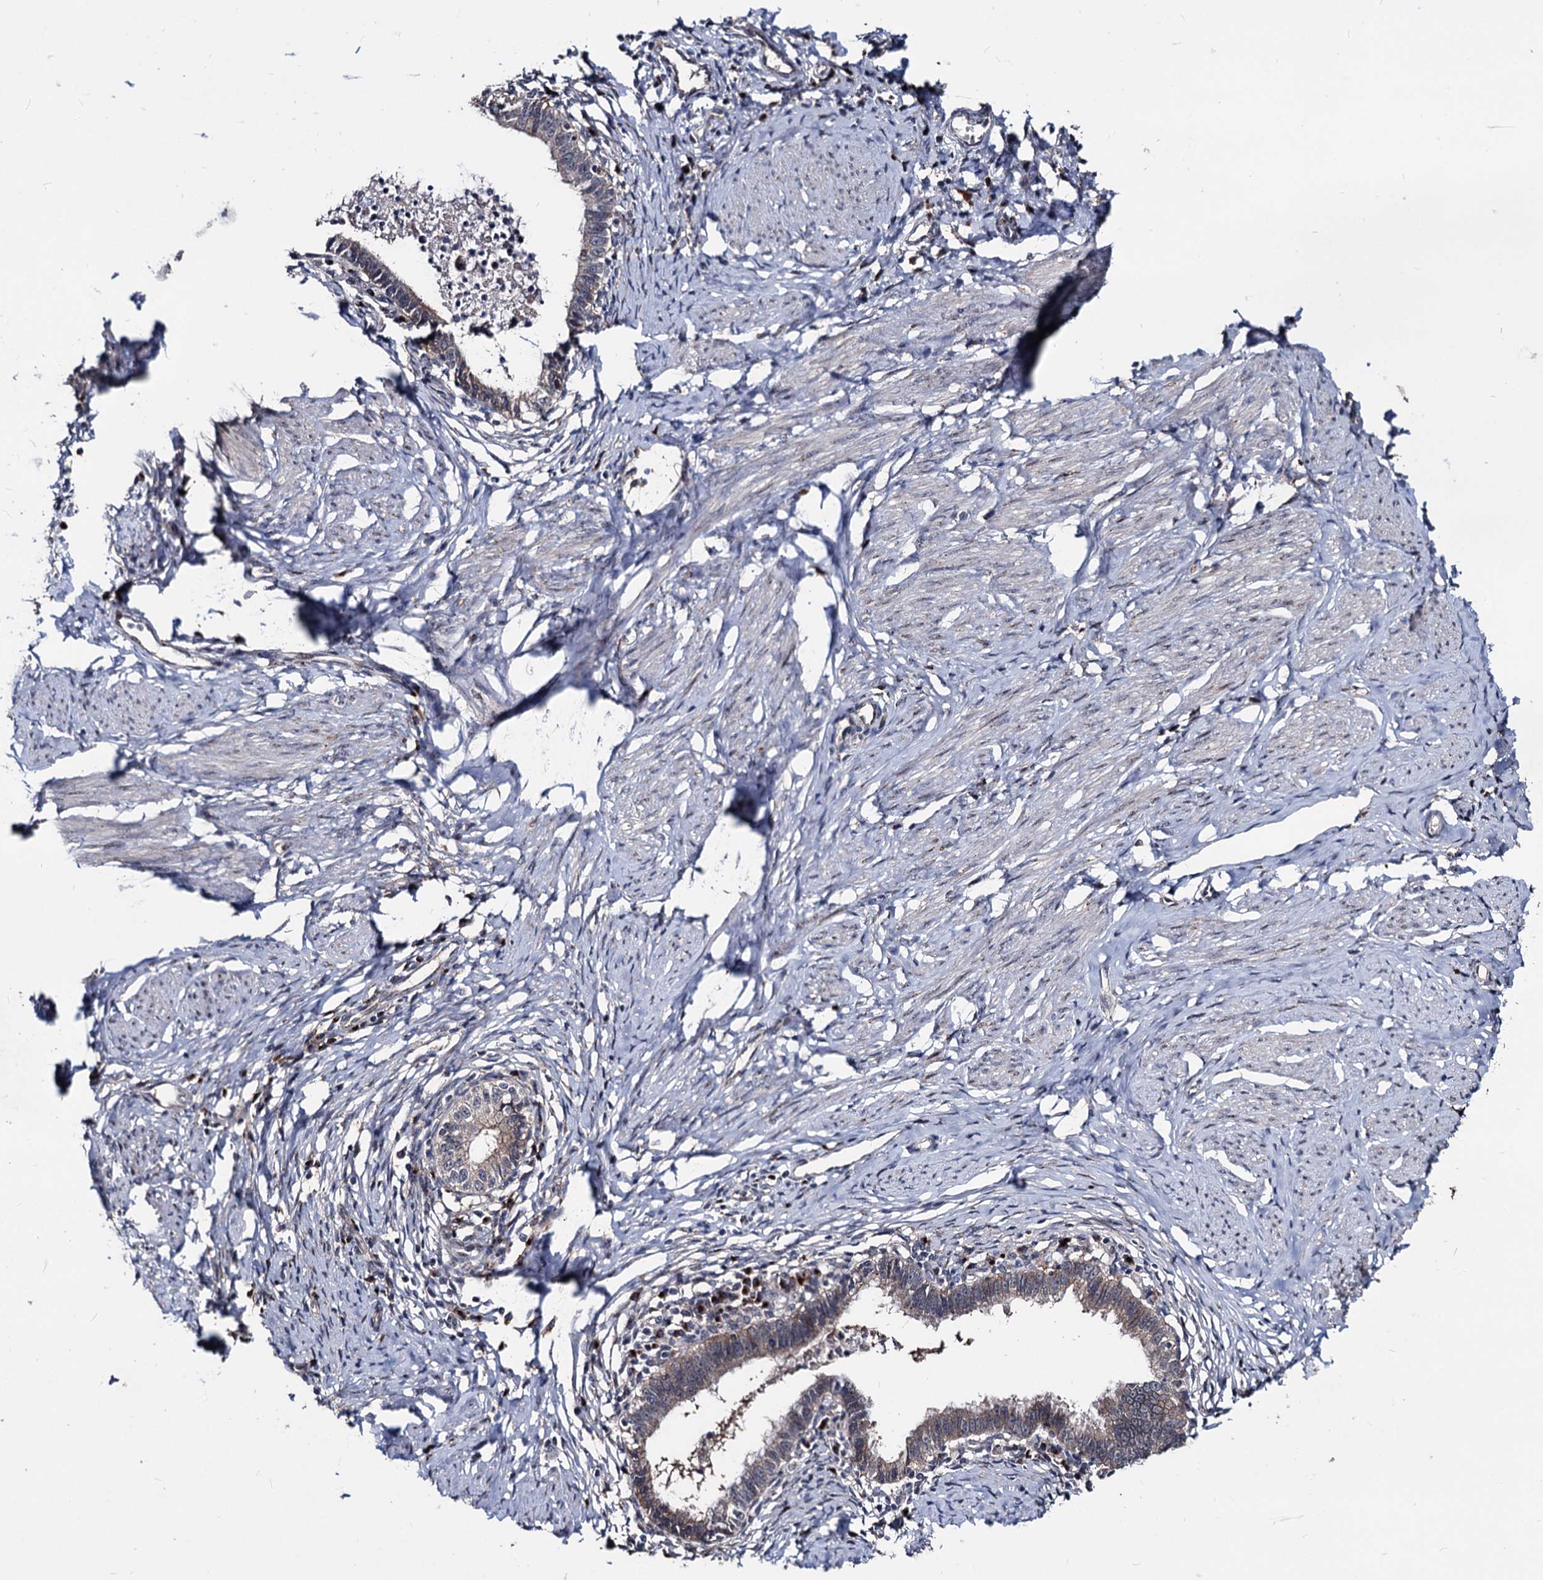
{"staining": {"intensity": "weak", "quantity": "25%-75%", "location": "cytoplasmic/membranous"}, "tissue": "cervical cancer", "cell_type": "Tumor cells", "image_type": "cancer", "snomed": [{"axis": "morphology", "description": "Adenocarcinoma, NOS"}, {"axis": "topography", "description": "Cervix"}], "caption": "Weak cytoplasmic/membranous expression for a protein is appreciated in approximately 25%-75% of tumor cells of adenocarcinoma (cervical) using immunohistochemistry.", "gene": "SMAGP", "patient": {"sex": "female", "age": 36}}